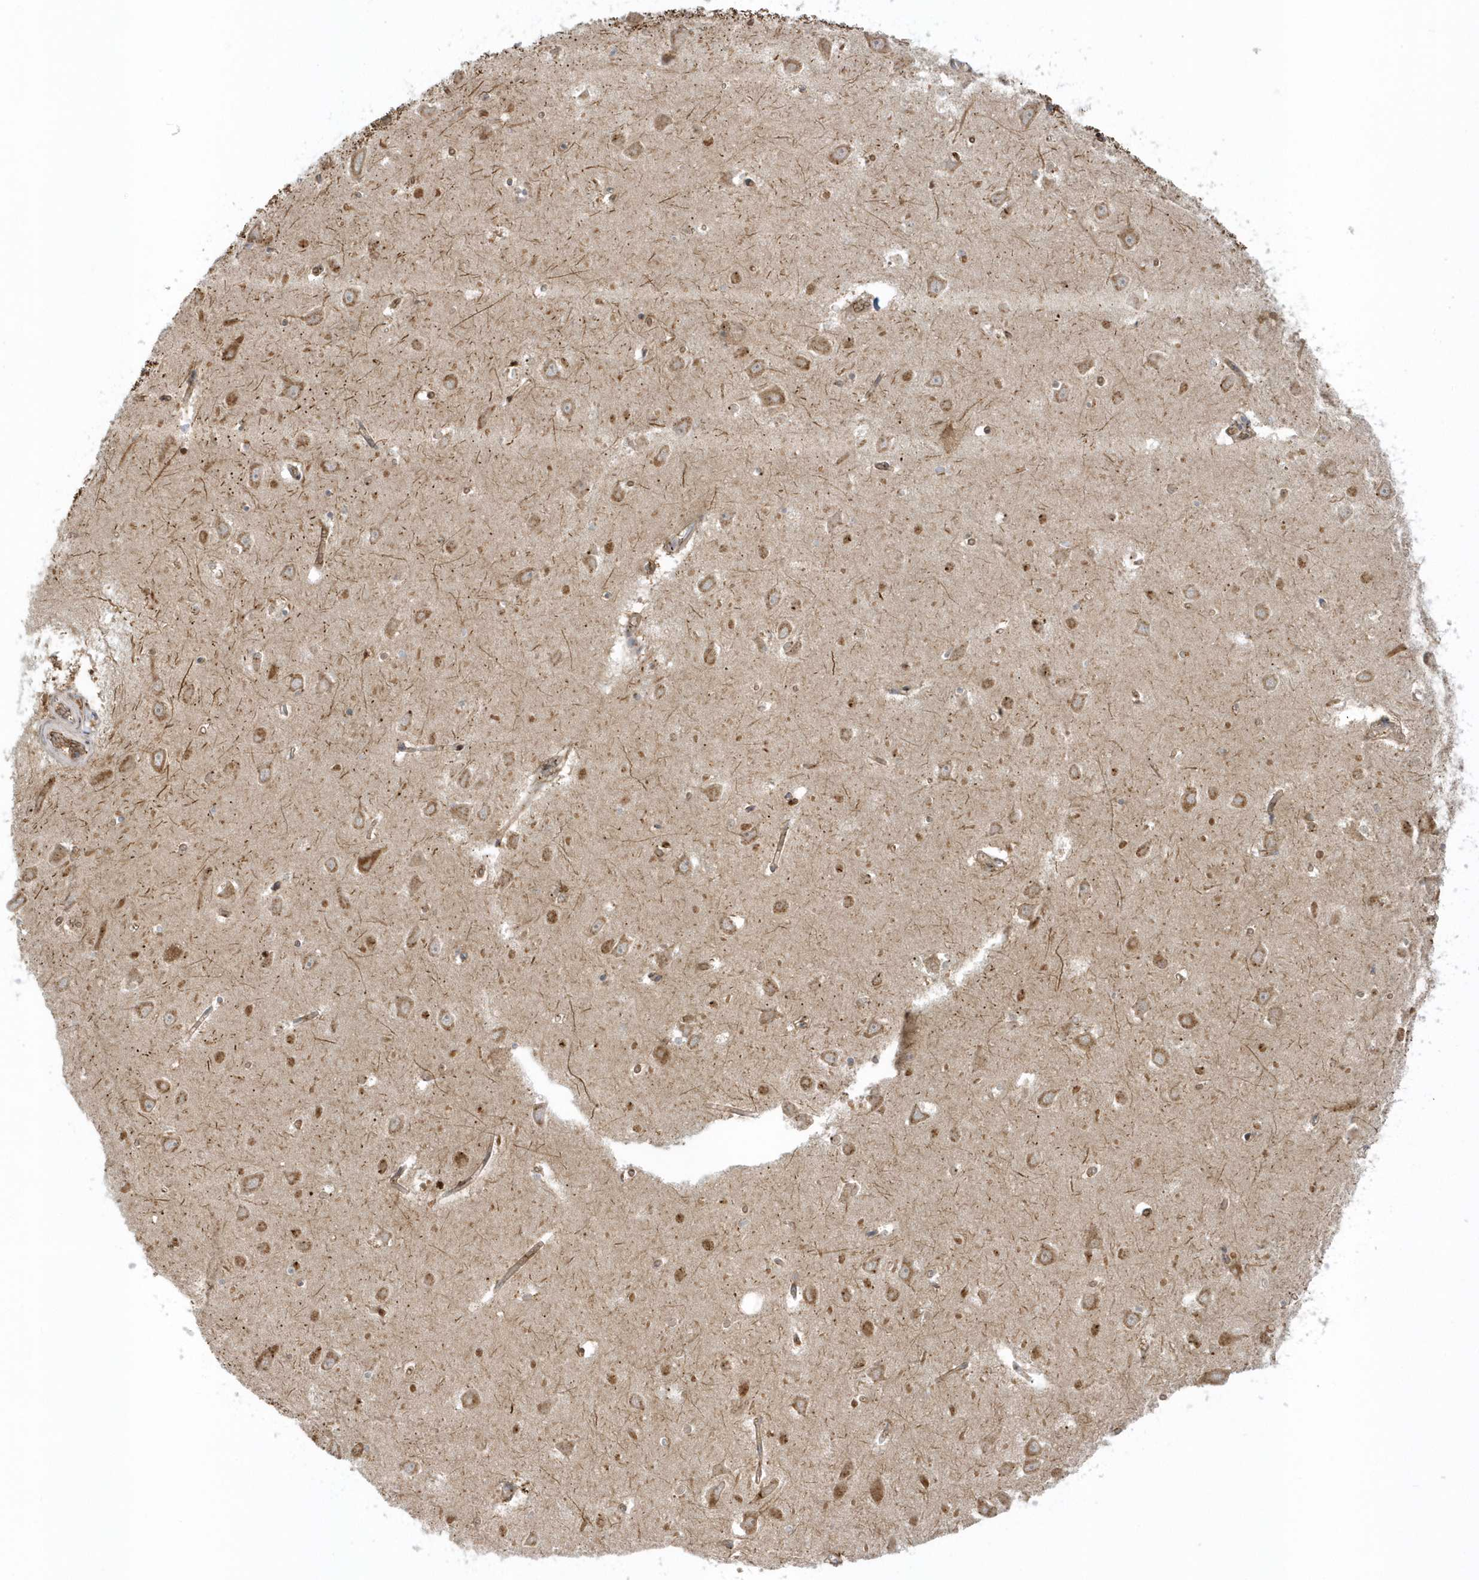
{"staining": {"intensity": "moderate", "quantity": "25%-75%", "location": "cytoplasmic/membranous"}, "tissue": "hippocampus", "cell_type": "Glial cells", "image_type": "normal", "snomed": [{"axis": "morphology", "description": "Normal tissue, NOS"}, {"axis": "topography", "description": "Hippocampus"}], "caption": "A medium amount of moderate cytoplasmic/membranous staining is seen in about 25%-75% of glial cells in normal hippocampus. Nuclei are stained in blue.", "gene": "RPP40", "patient": {"sex": "male", "age": 70}}